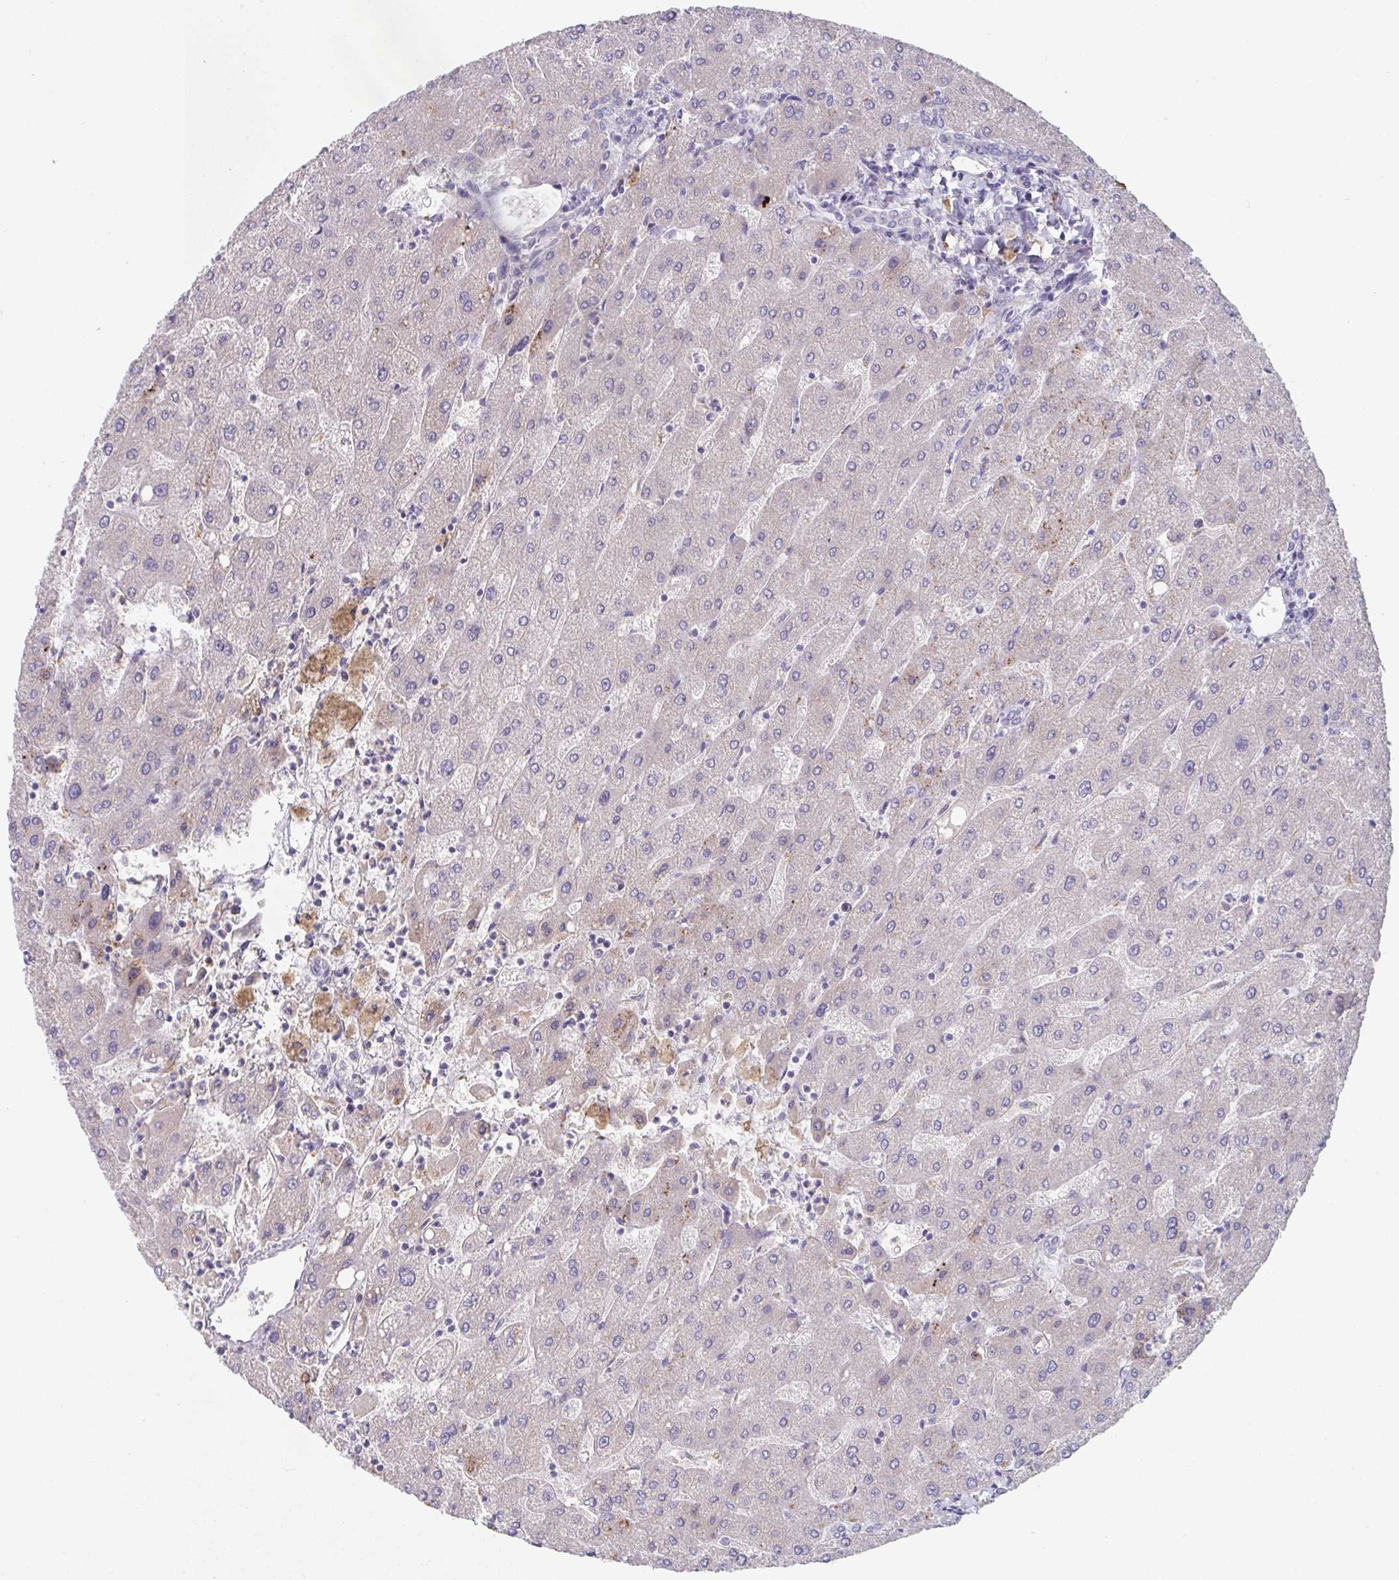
{"staining": {"intensity": "negative", "quantity": "none", "location": "none"}, "tissue": "liver", "cell_type": "Cholangiocytes", "image_type": "normal", "snomed": [{"axis": "morphology", "description": "Normal tissue, NOS"}, {"axis": "topography", "description": "Liver"}], "caption": "Image shows no significant protein expression in cholangiocytes of unremarkable liver.", "gene": "HGFAC", "patient": {"sex": "male", "age": 67}}